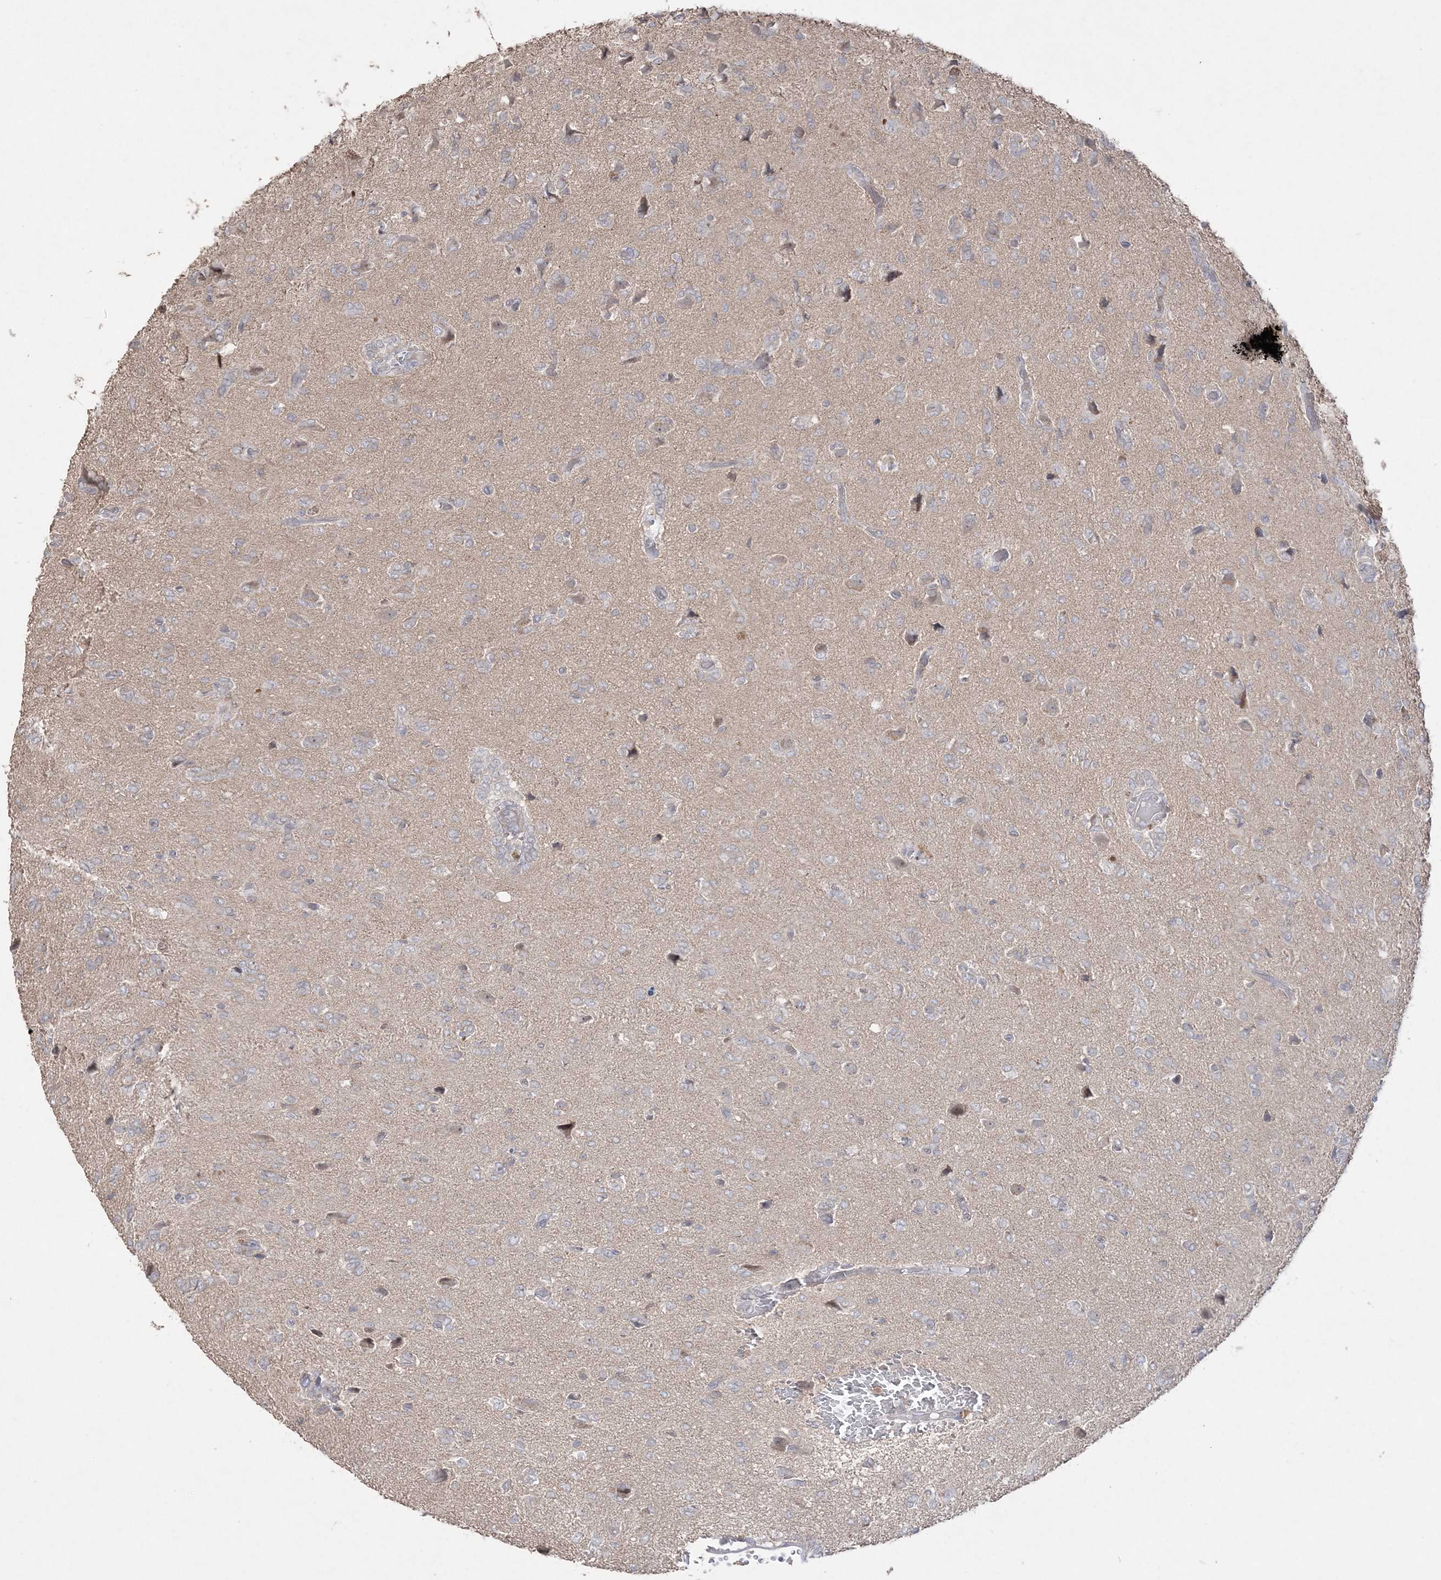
{"staining": {"intensity": "negative", "quantity": "none", "location": "none"}, "tissue": "glioma", "cell_type": "Tumor cells", "image_type": "cancer", "snomed": [{"axis": "morphology", "description": "Glioma, malignant, High grade"}, {"axis": "topography", "description": "Brain"}], "caption": "DAB immunohistochemical staining of malignant glioma (high-grade) demonstrates no significant positivity in tumor cells.", "gene": "SH3BP4", "patient": {"sex": "female", "age": 59}}